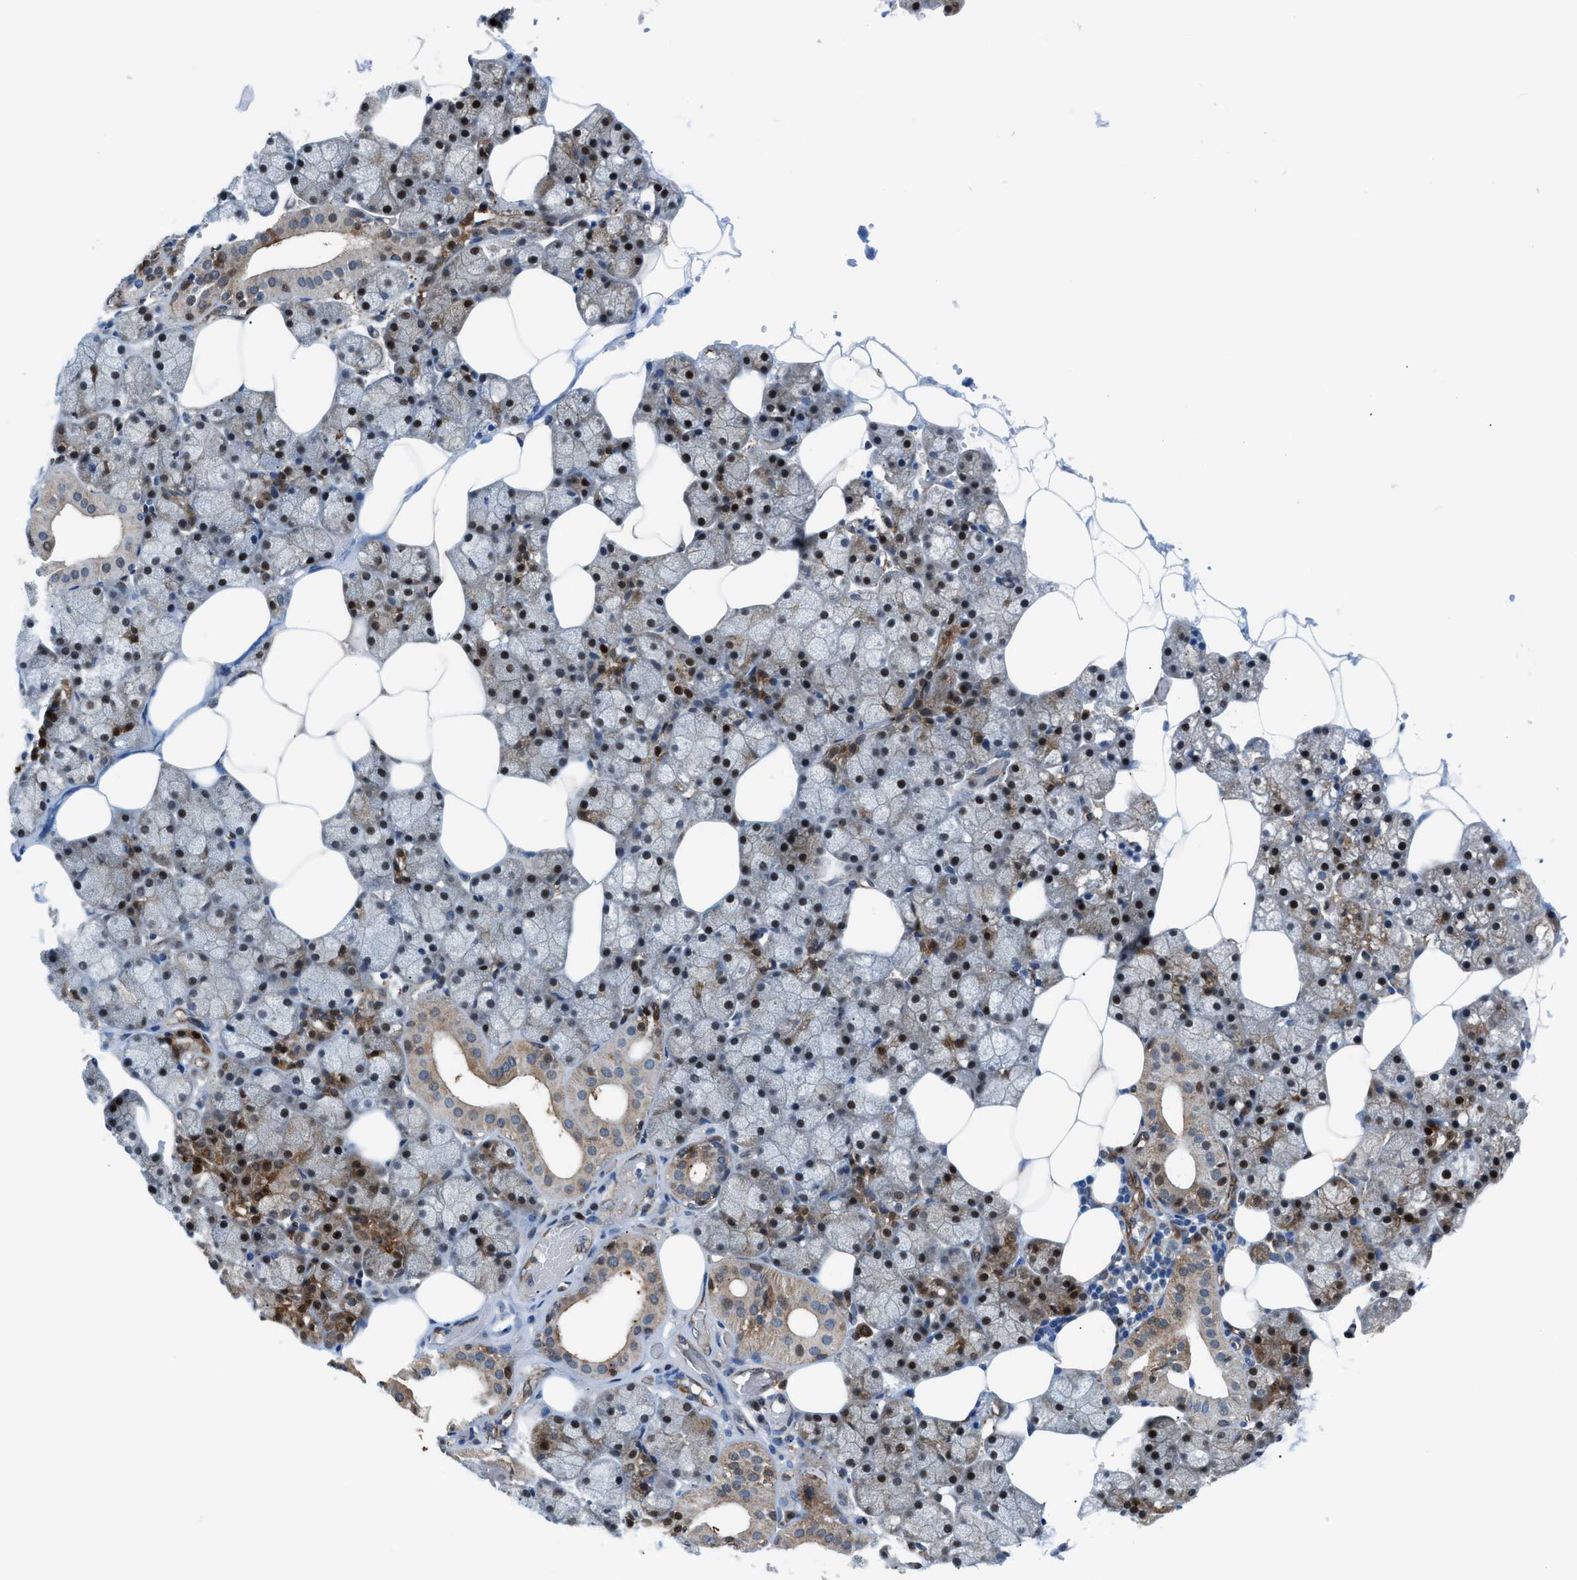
{"staining": {"intensity": "strong", "quantity": "25%-75%", "location": "cytoplasmic/membranous,nuclear"}, "tissue": "salivary gland", "cell_type": "Glandular cells", "image_type": "normal", "snomed": [{"axis": "morphology", "description": "Normal tissue, NOS"}, {"axis": "topography", "description": "Salivary gland"}], "caption": "Brown immunohistochemical staining in benign human salivary gland shows strong cytoplasmic/membranous,nuclear staining in about 25%-75% of glandular cells. (IHC, brightfield microscopy, high magnification).", "gene": "YWHAE", "patient": {"sex": "male", "age": 62}}